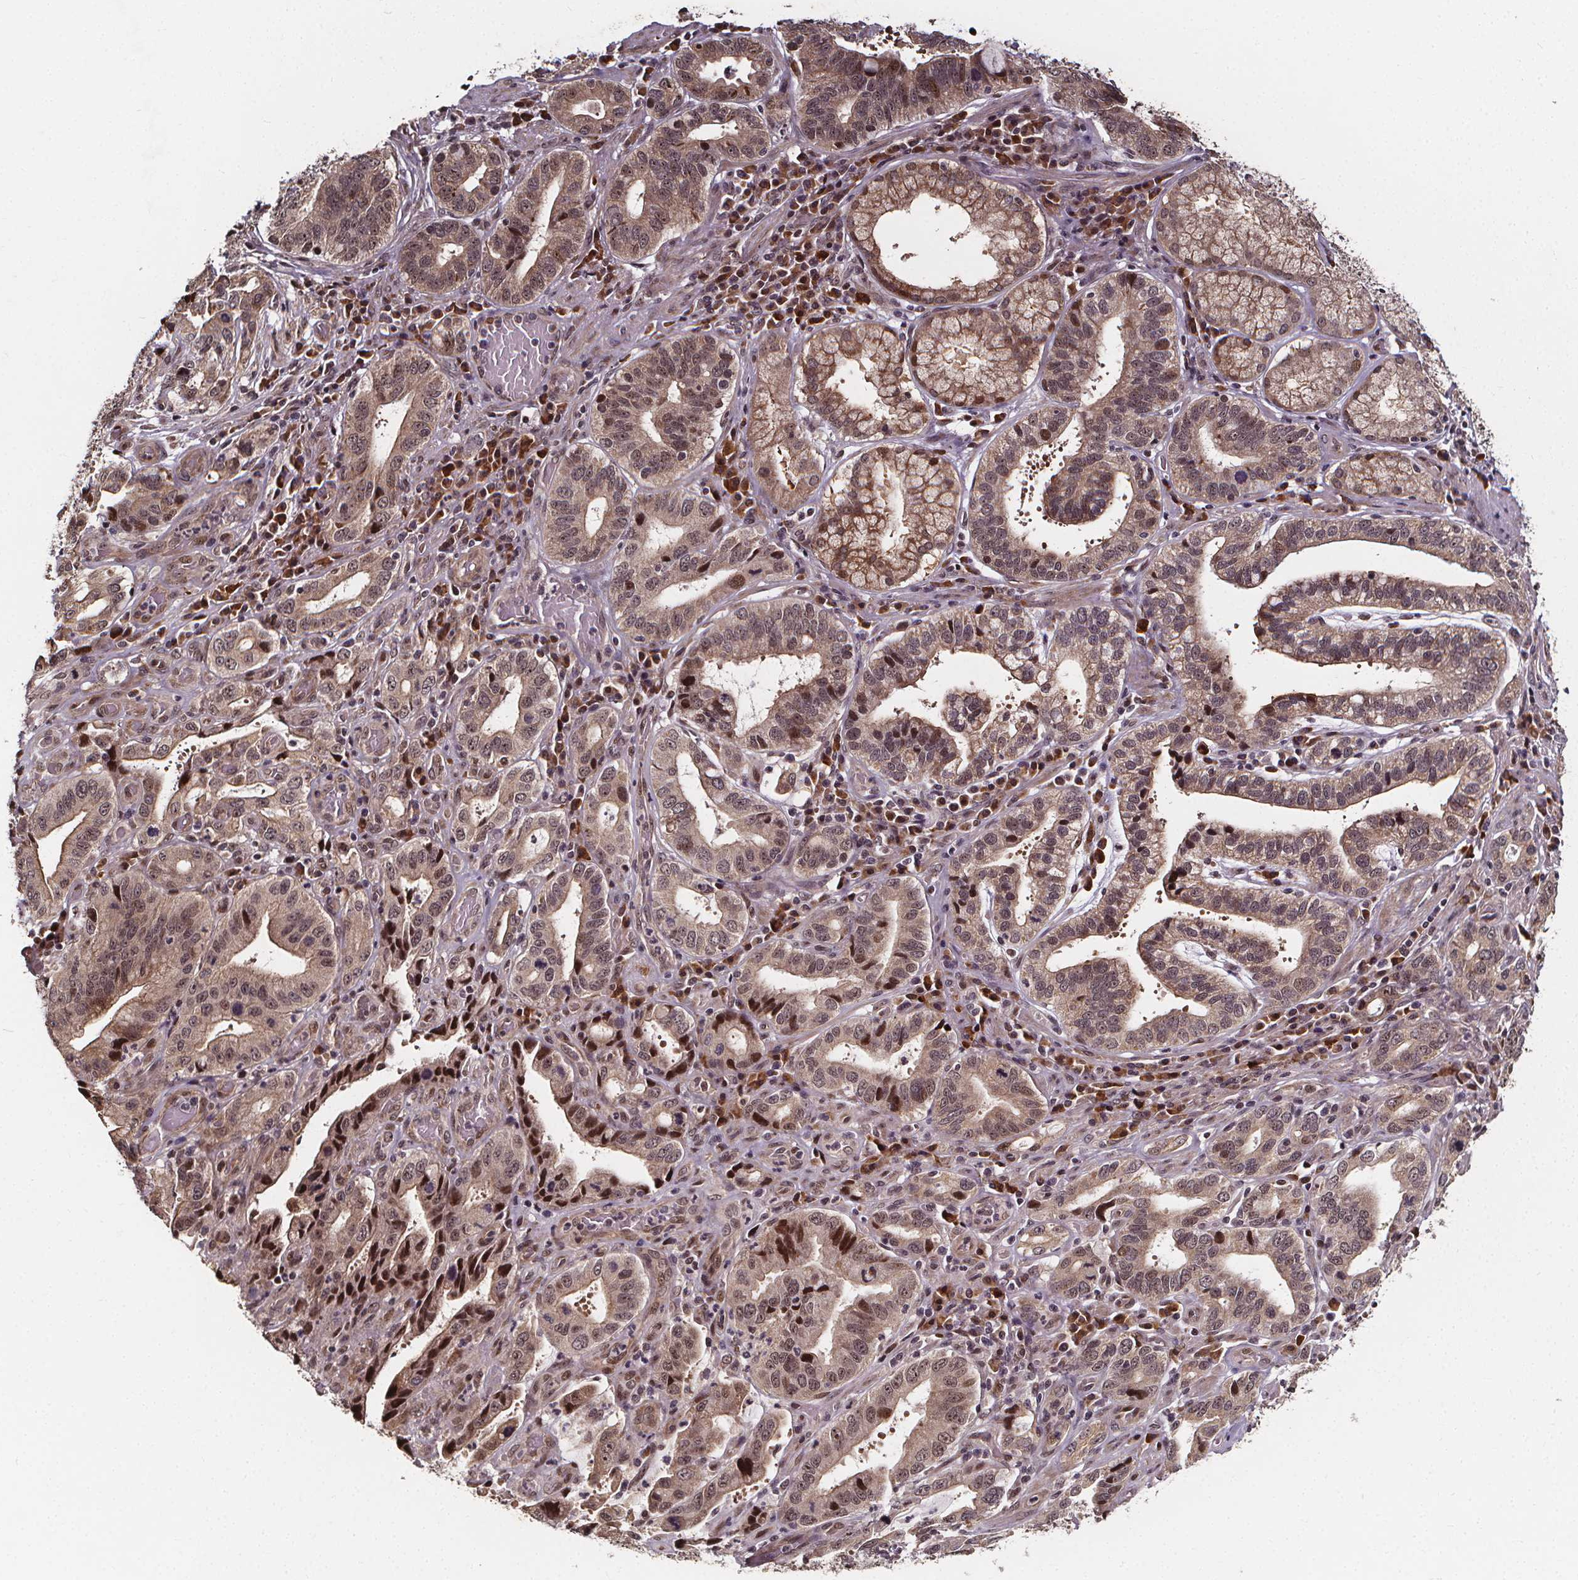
{"staining": {"intensity": "strong", "quantity": "<25%", "location": "nuclear"}, "tissue": "stomach cancer", "cell_type": "Tumor cells", "image_type": "cancer", "snomed": [{"axis": "morphology", "description": "Adenocarcinoma, NOS"}, {"axis": "topography", "description": "Stomach, lower"}], "caption": "Tumor cells reveal medium levels of strong nuclear positivity in about <25% of cells in stomach cancer.", "gene": "DDIT3", "patient": {"sex": "female", "age": 76}}